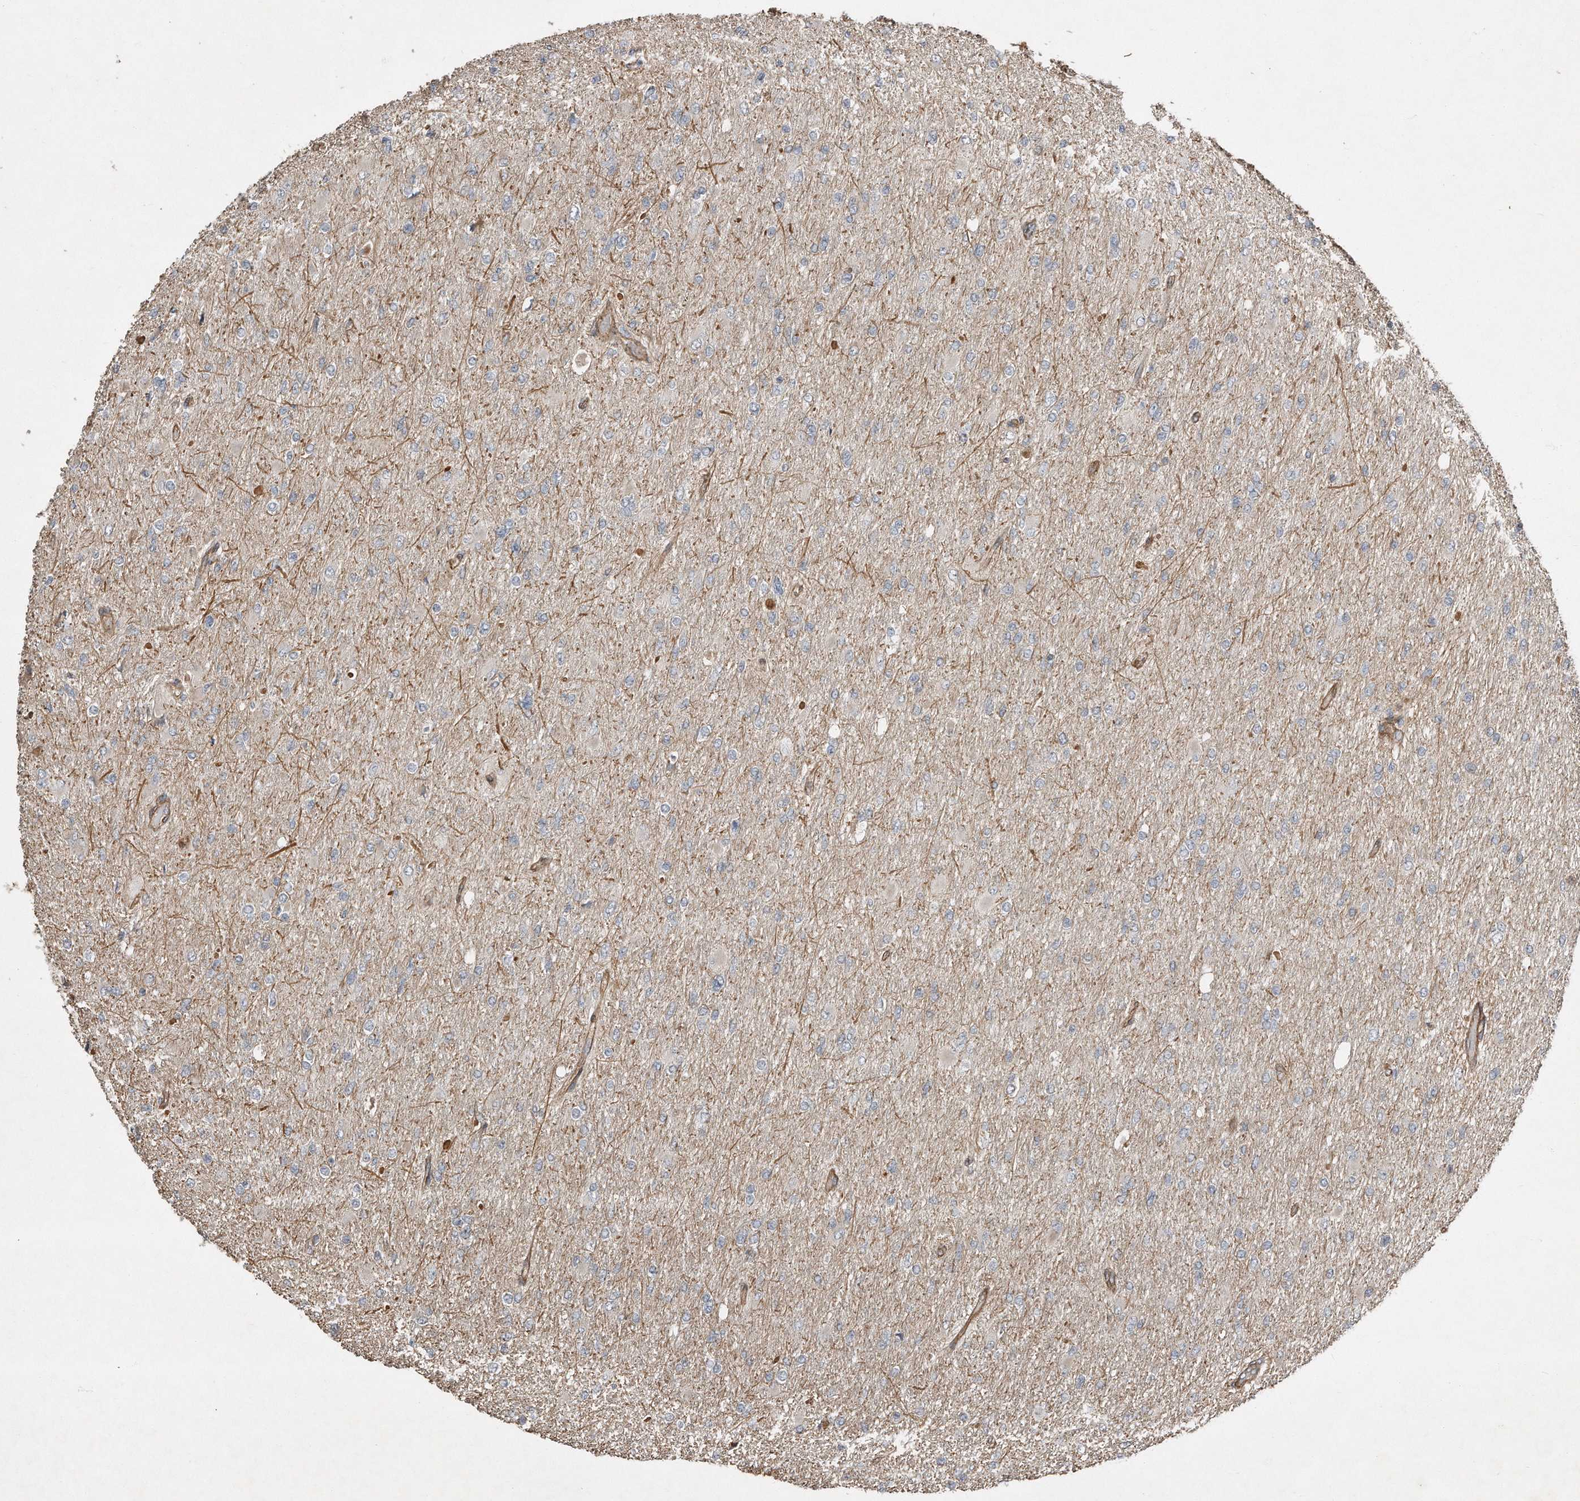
{"staining": {"intensity": "negative", "quantity": "none", "location": "none"}, "tissue": "glioma", "cell_type": "Tumor cells", "image_type": "cancer", "snomed": [{"axis": "morphology", "description": "Glioma, malignant, High grade"}, {"axis": "topography", "description": "Cerebral cortex"}], "caption": "A micrograph of glioma stained for a protein demonstrates no brown staining in tumor cells.", "gene": "SNAP47", "patient": {"sex": "female", "age": 36}}